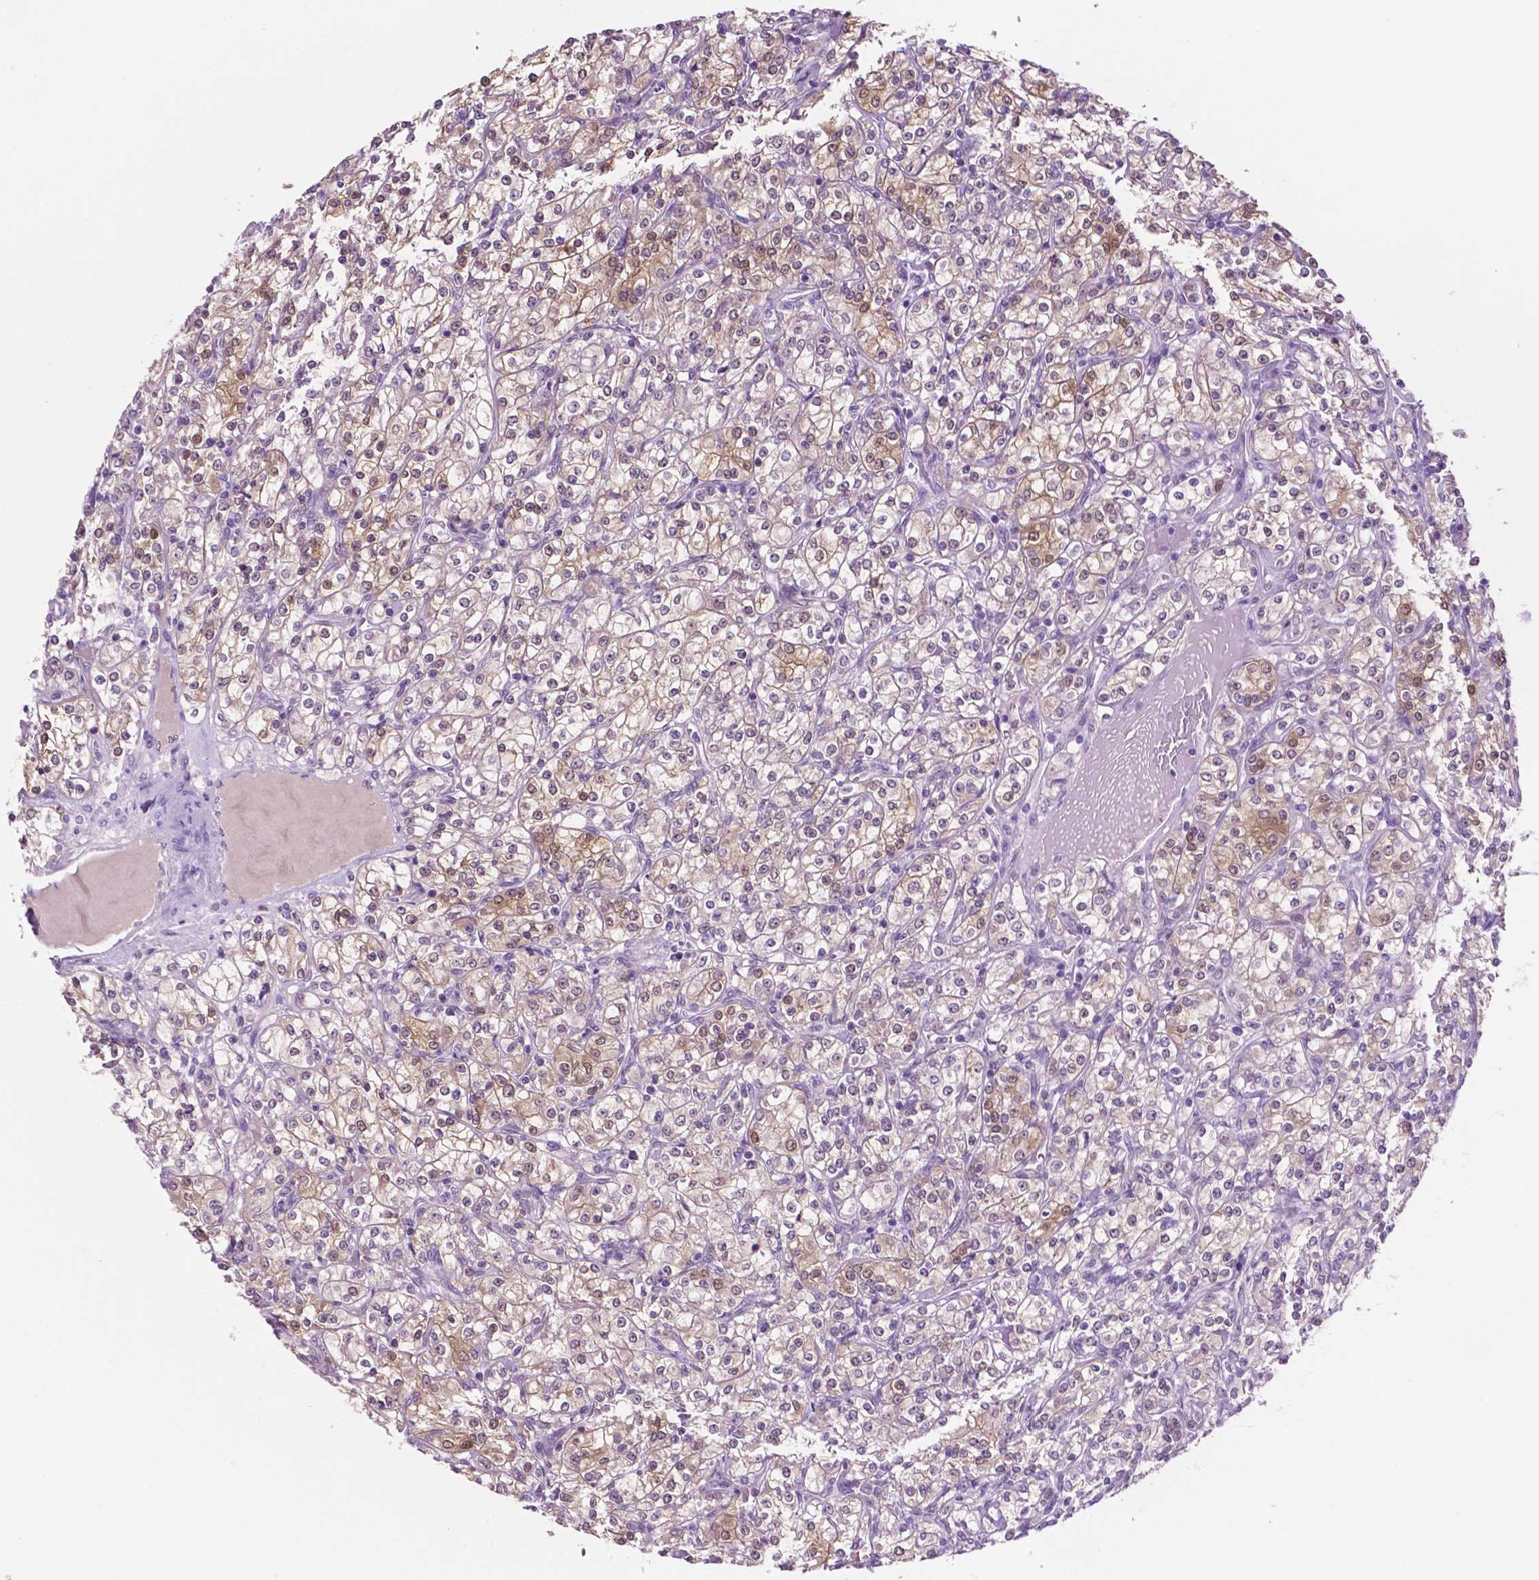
{"staining": {"intensity": "weak", "quantity": "<25%", "location": "cytoplasmic/membranous"}, "tissue": "renal cancer", "cell_type": "Tumor cells", "image_type": "cancer", "snomed": [{"axis": "morphology", "description": "Adenocarcinoma, NOS"}, {"axis": "topography", "description": "Kidney"}], "caption": "Protein analysis of renal cancer (adenocarcinoma) reveals no significant expression in tumor cells.", "gene": "ACY3", "patient": {"sex": "male", "age": 77}}